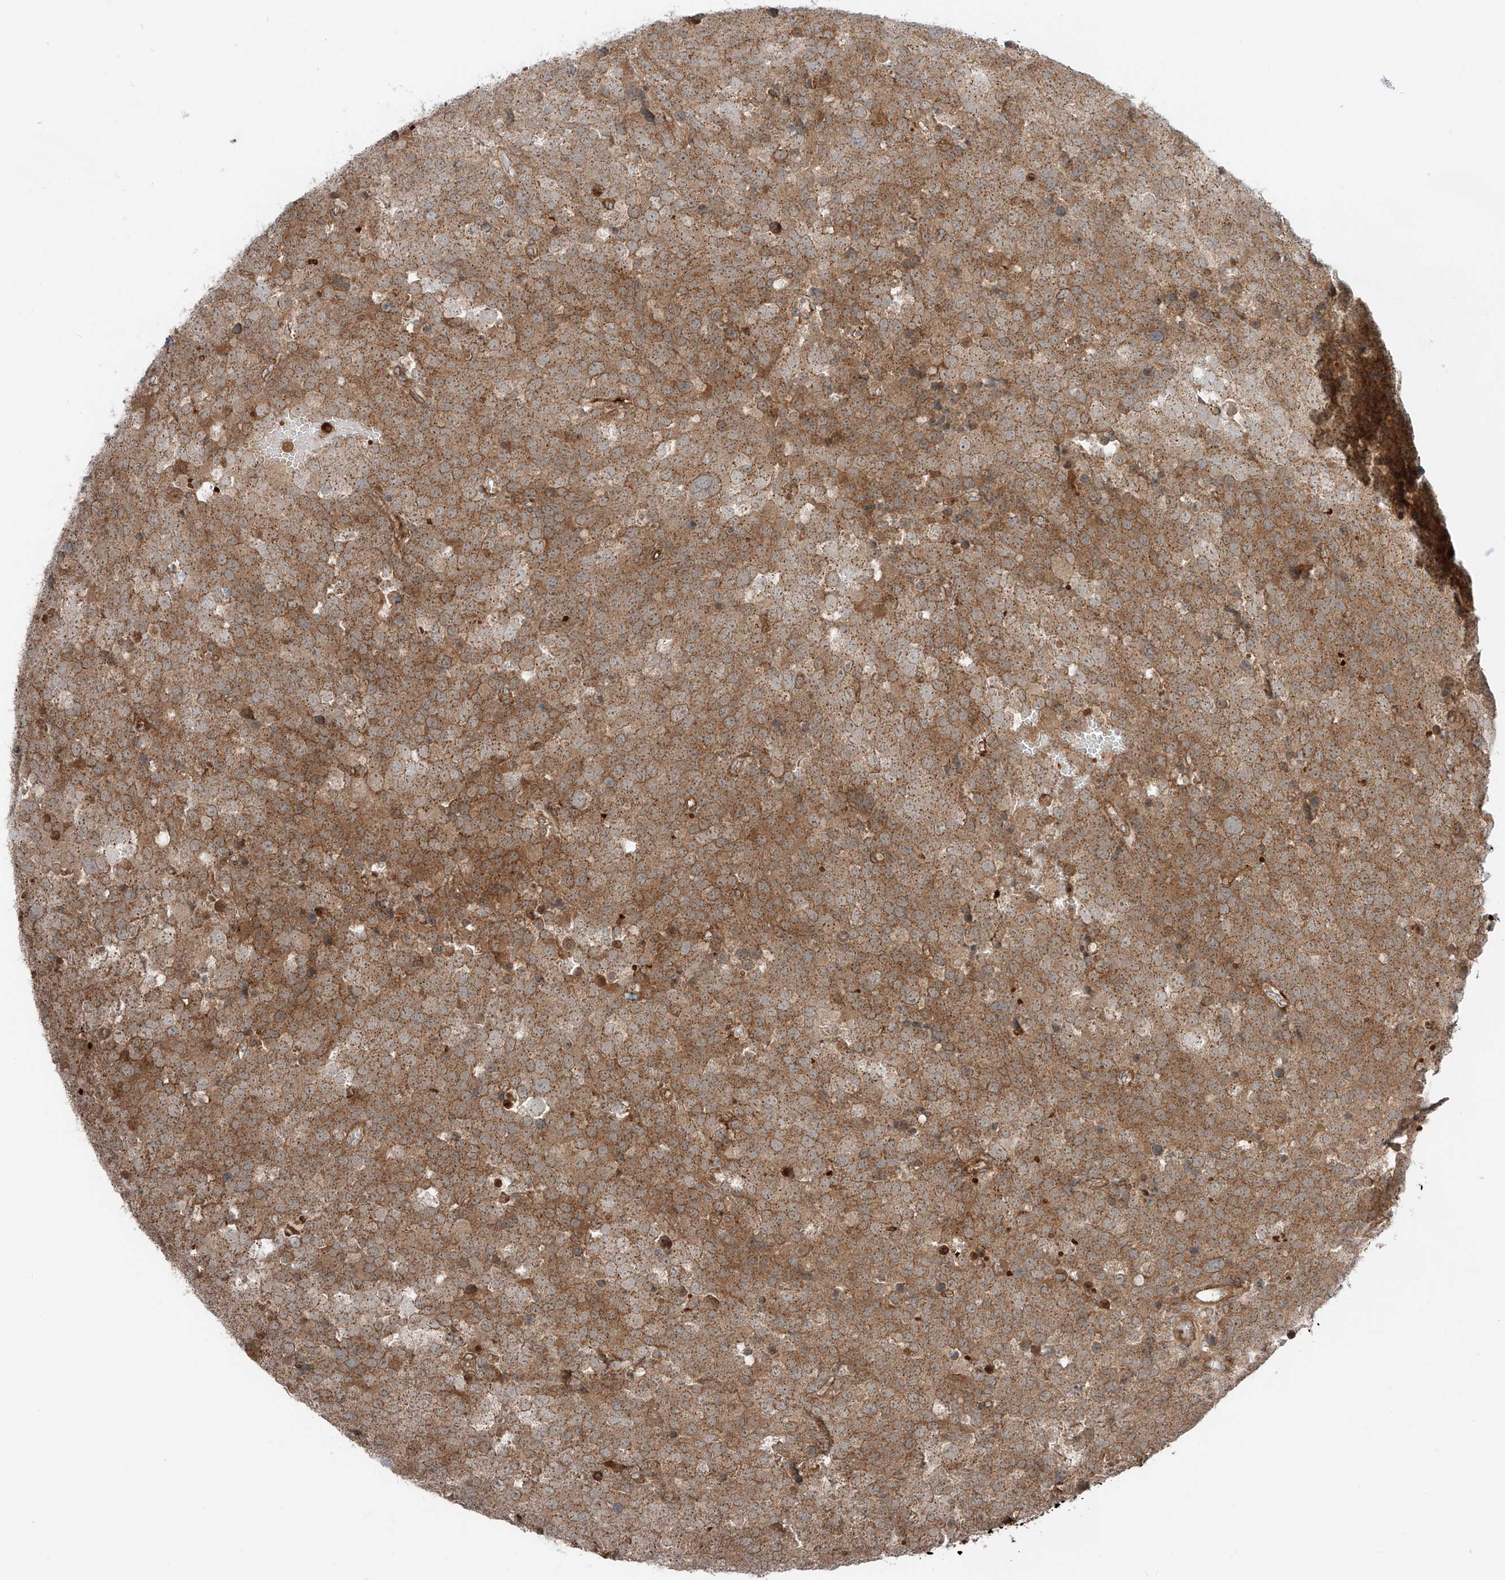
{"staining": {"intensity": "moderate", "quantity": ">75%", "location": "cytoplasmic/membranous"}, "tissue": "testis cancer", "cell_type": "Tumor cells", "image_type": "cancer", "snomed": [{"axis": "morphology", "description": "Seminoma, NOS"}, {"axis": "topography", "description": "Testis"}], "caption": "Brown immunohistochemical staining in human testis cancer demonstrates moderate cytoplasmic/membranous positivity in approximately >75% of tumor cells. (DAB (3,3'-diaminobenzidine) = brown stain, brightfield microscopy at high magnification).", "gene": "USP48", "patient": {"sex": "male", "age": 71}}